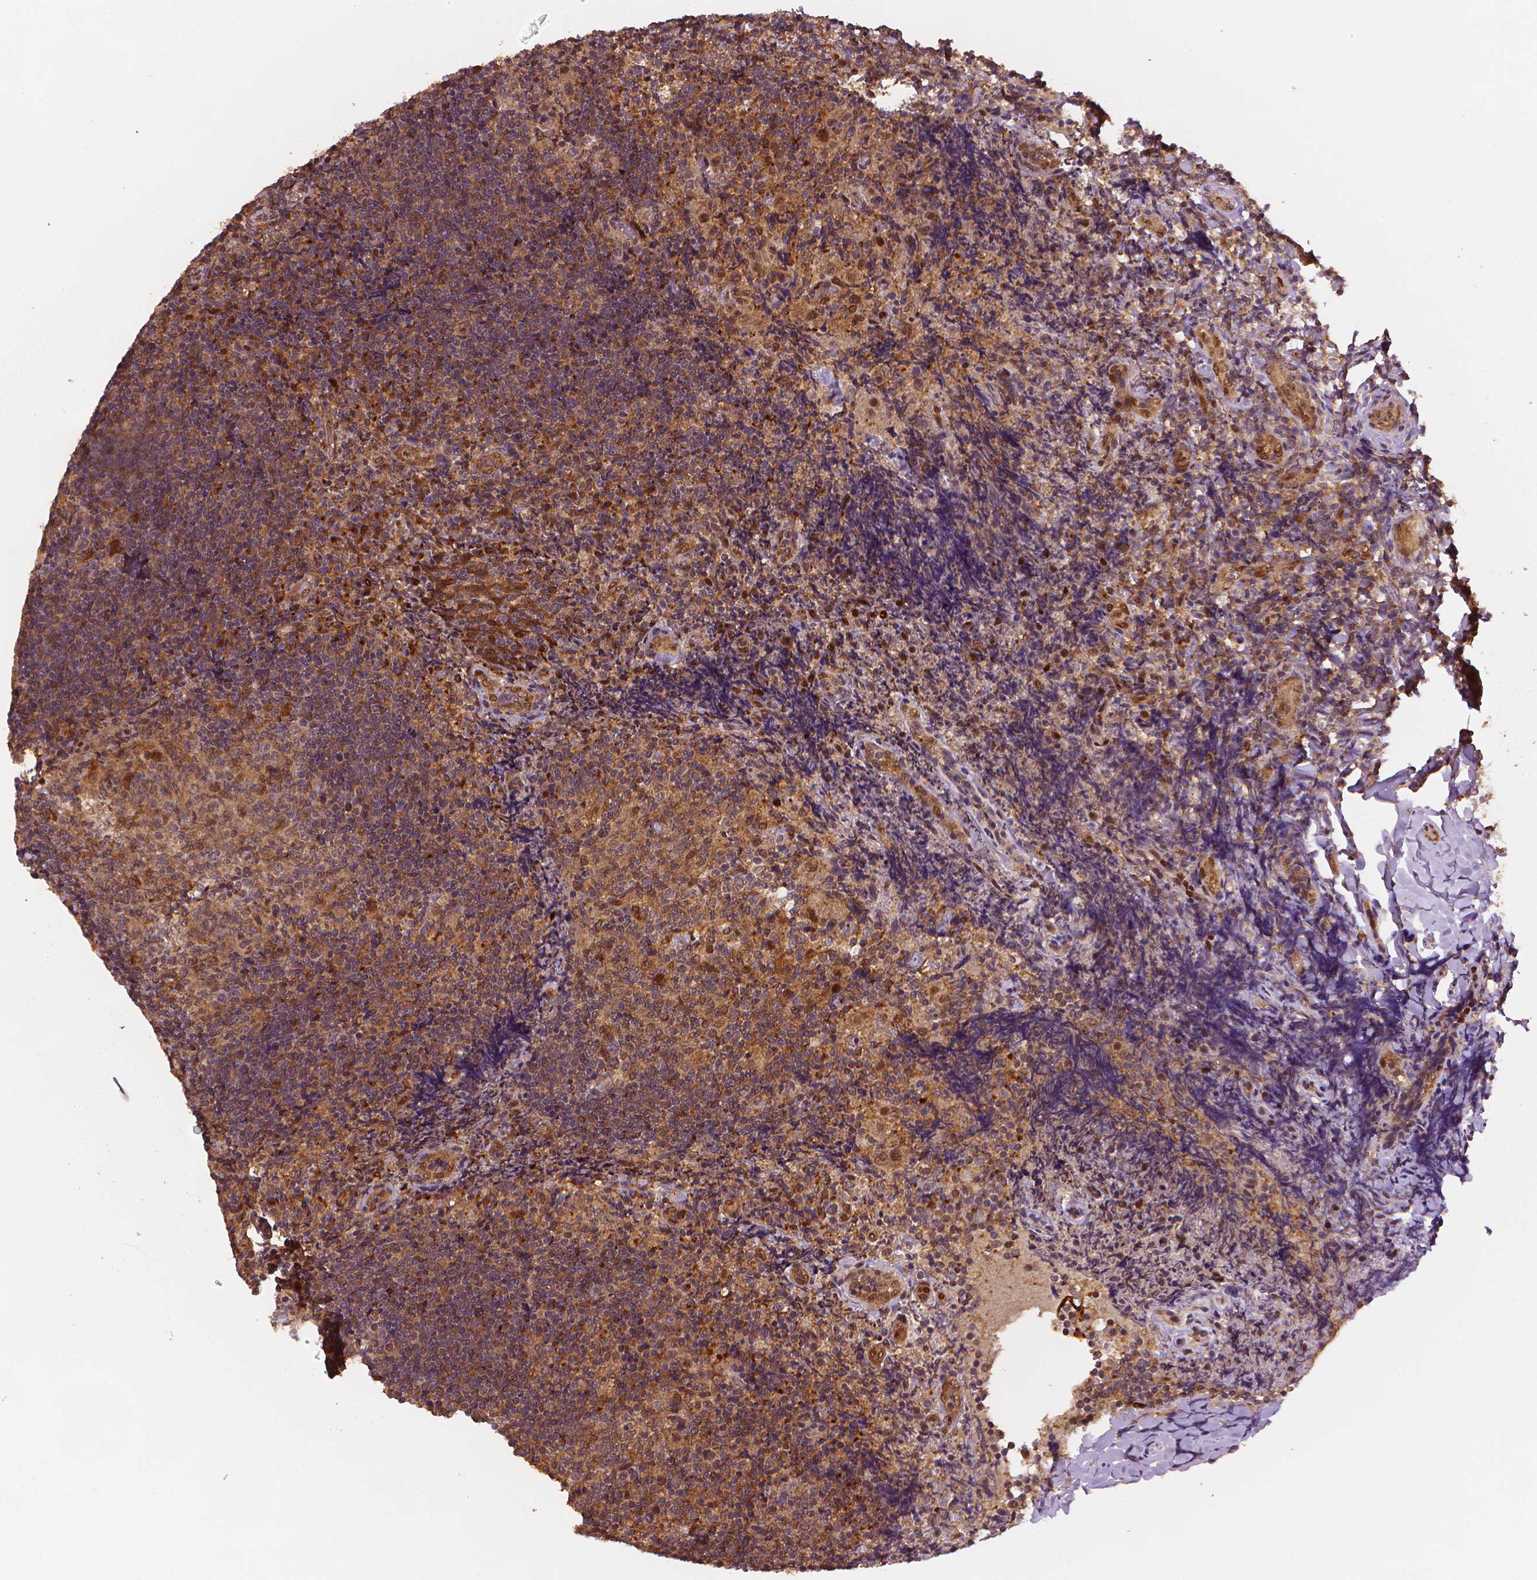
{"staining": {"intensity": "moderate", "quantity": "<25%", "location": "cytoplasmic/membranous,nuclear"}, "tissue": "tonsil", "cell_type": "Germinal center cells", "image_type": "normal", "snomed": [{"axis": "morphology", "description": "Normal tissue, NOS"}, {"axis": "topography", "description": "Tonsil"}], "caption": "A low amount of moderate cytoplasmic/membranous,nuclear staining is present in approximately <25% of germinal center cells in normal tonsil.", "gene": "STAT3", "patient": {"sex": "female", "age": 10}}